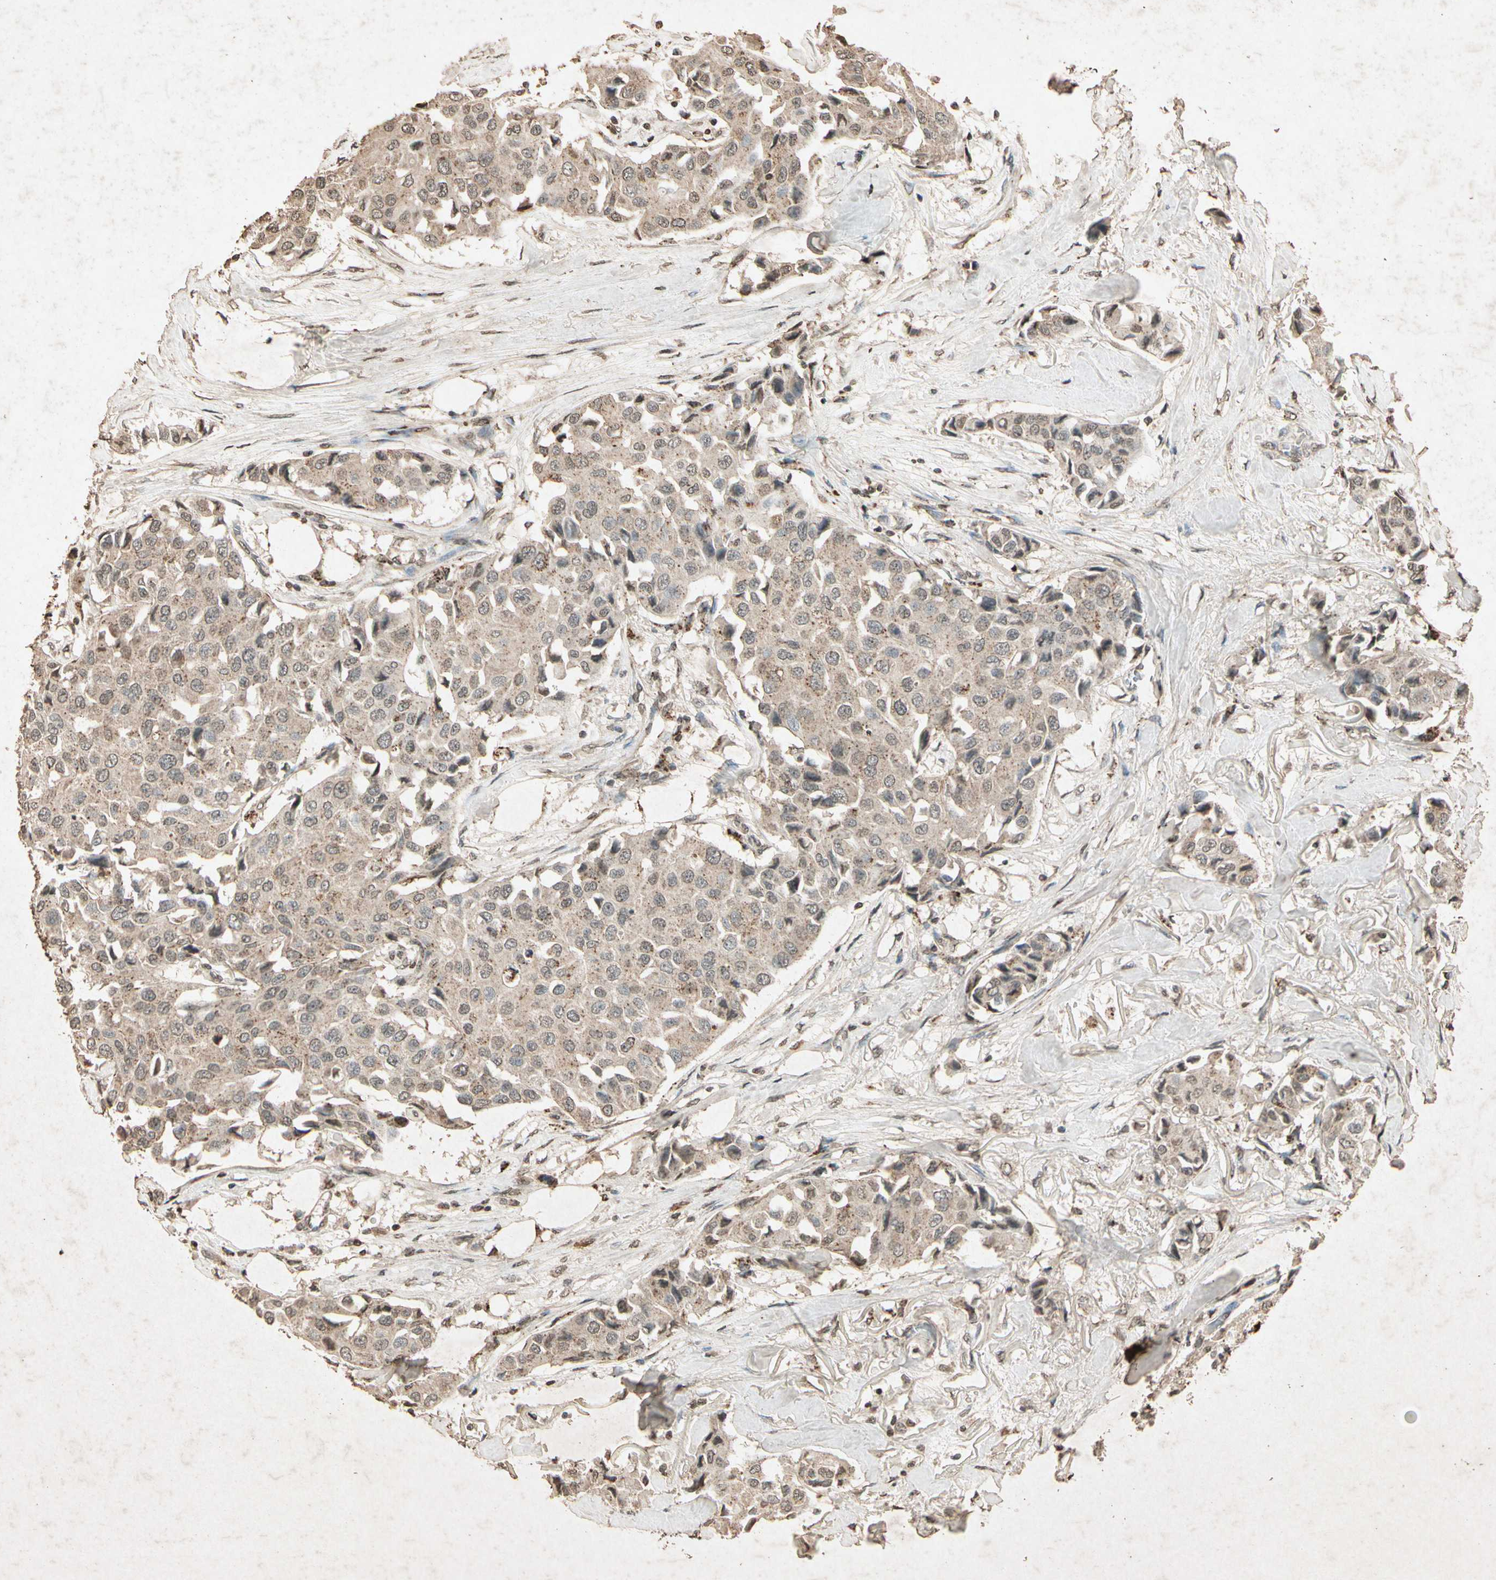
{"staining": {"intensity": "weak", "quantity": "25%-75%", "location": "cytoplasmic/membranous"}, "tissue": "breast cancer", "cell_type": "Tumor cells", "image_type": "cancer", "snomed": [{"axis": "morphology", "description": "Duct carcinoma"}, {"axis": "topography", "description": "Breast"}], "caption": "Immunohistochemistry (IHC) histopathology image of neoplastic tissue: invasive ductal carcinoma (breast) stained using IHC reveals low levels of weak protein expression localized specifically in the cytoplasmic/membranous of tumor cells, appearing as a cytoplasmic/membranous brown color.", "gene": "GC", "patient": {"sex": "female", "age": 80}}